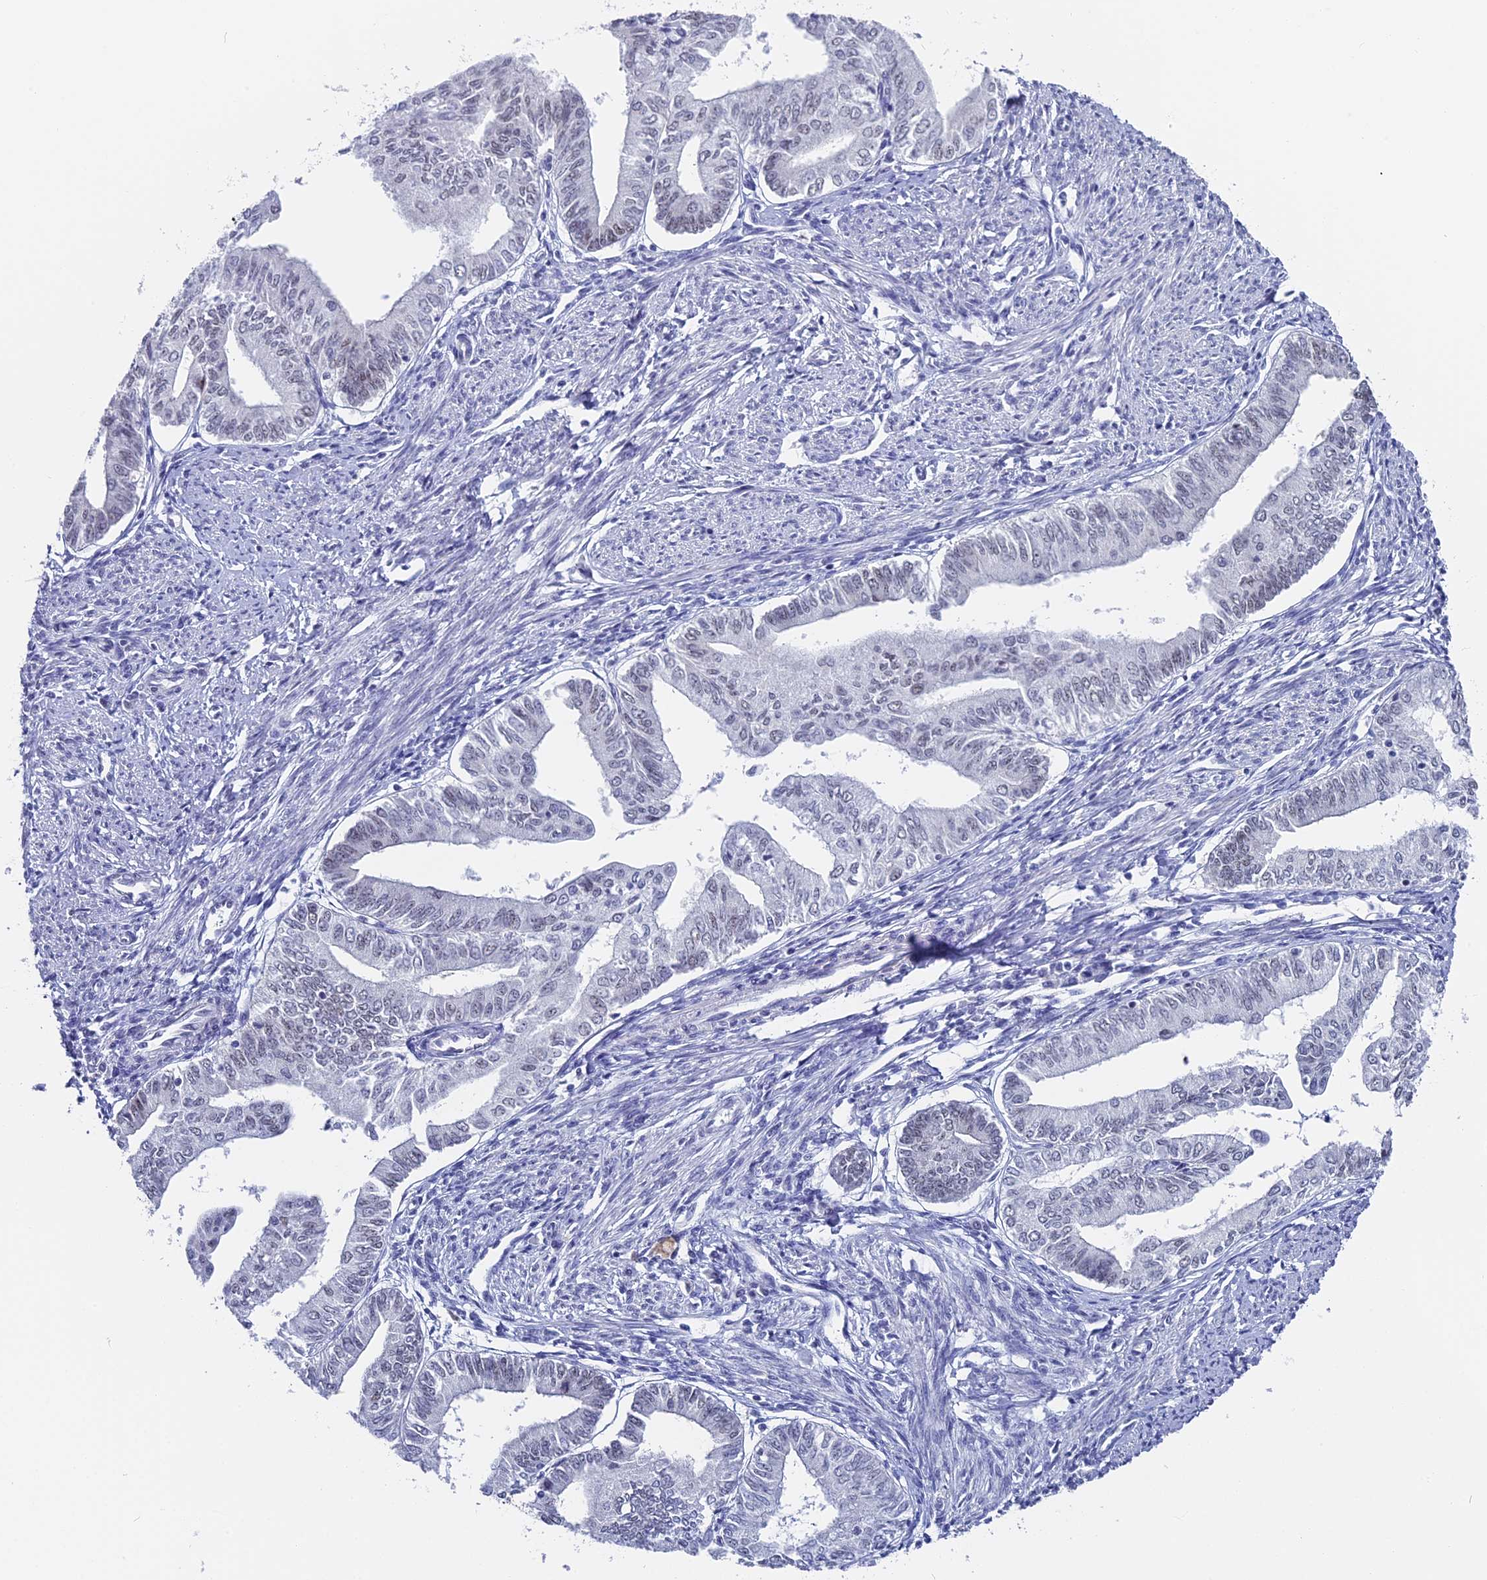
{"staining": {"intensity": "negative", "quantity": "none", "location": "none"}, "tissue": "endometrial cancer", "cell_type": "Tumor cells", "image_type": "cancer", "snomed": [{"axis": "morphology", "description": "Adenocarcinoma, NOS"}, {"axis": "topography", "description": "Endometrium"}], "caption": "This is a photomicrograph of IHC staining of adenocarcinoma (endometrial), which shows no positivity in tumor cells. (DAB immunohistochemistry (IHC), high magnification).", "gene": "CD2BP2", "patient": {"sex": "female", "age": 66}}